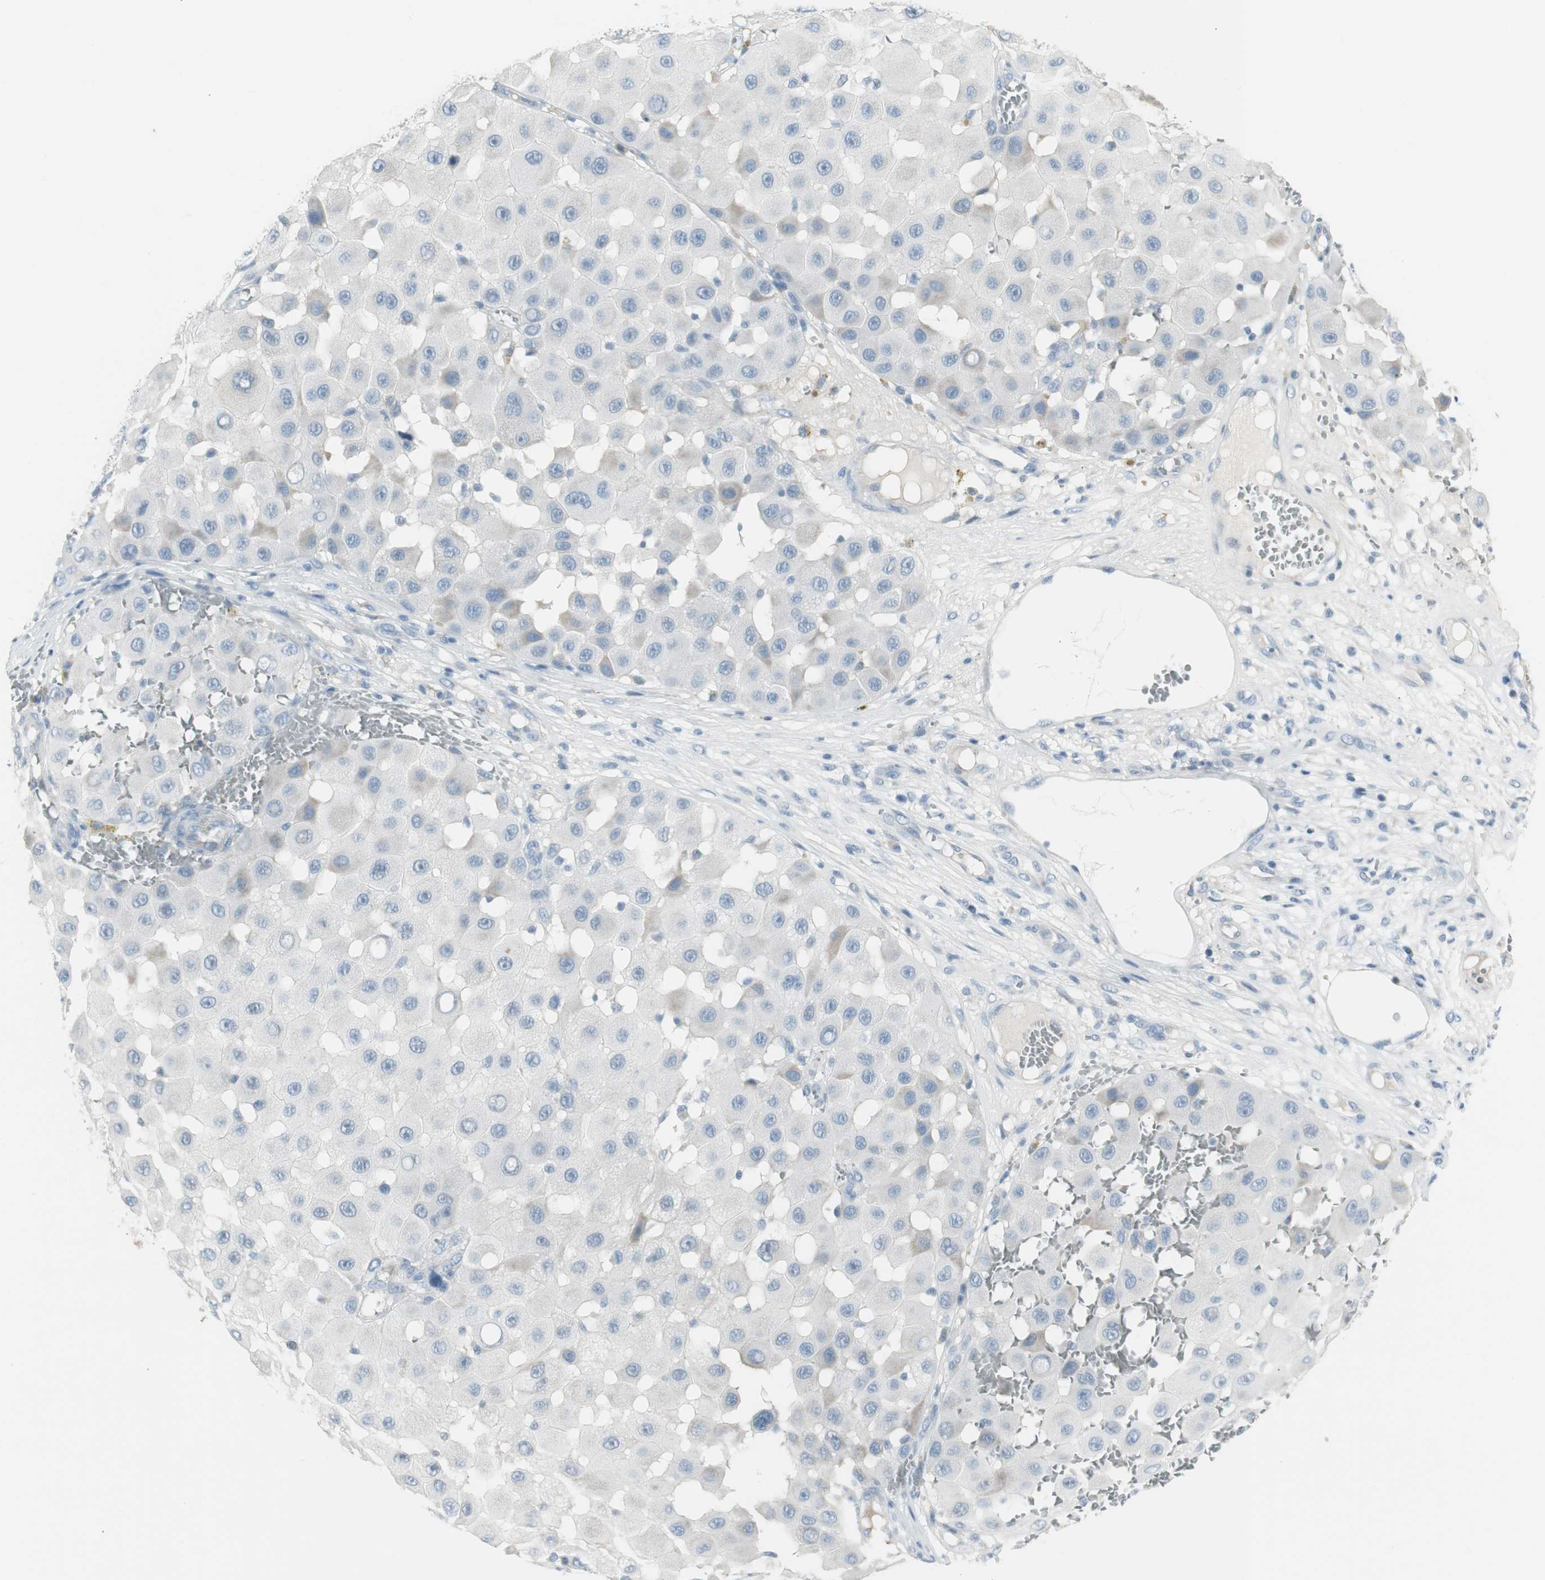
{"staining": {"intensity": "negative", "quantity": "none", "location": "none"}, "tissue": "melanoma", "cell_type": "Tumor cells", "image_type": "cancer", "snomed": [{"axis": "morphology", "description": "Malignant melanoma, NOS"}, {"axis": "topography", "description": "Skin"}], "caption": "A micrograph of human melanoma is negative for staining in tumor cells. (Immunohistochemistry (ihc), brightfield microscopy, high magnification).", "gene": "AGR2", "patient": {"sex": "female", "age": 81}}